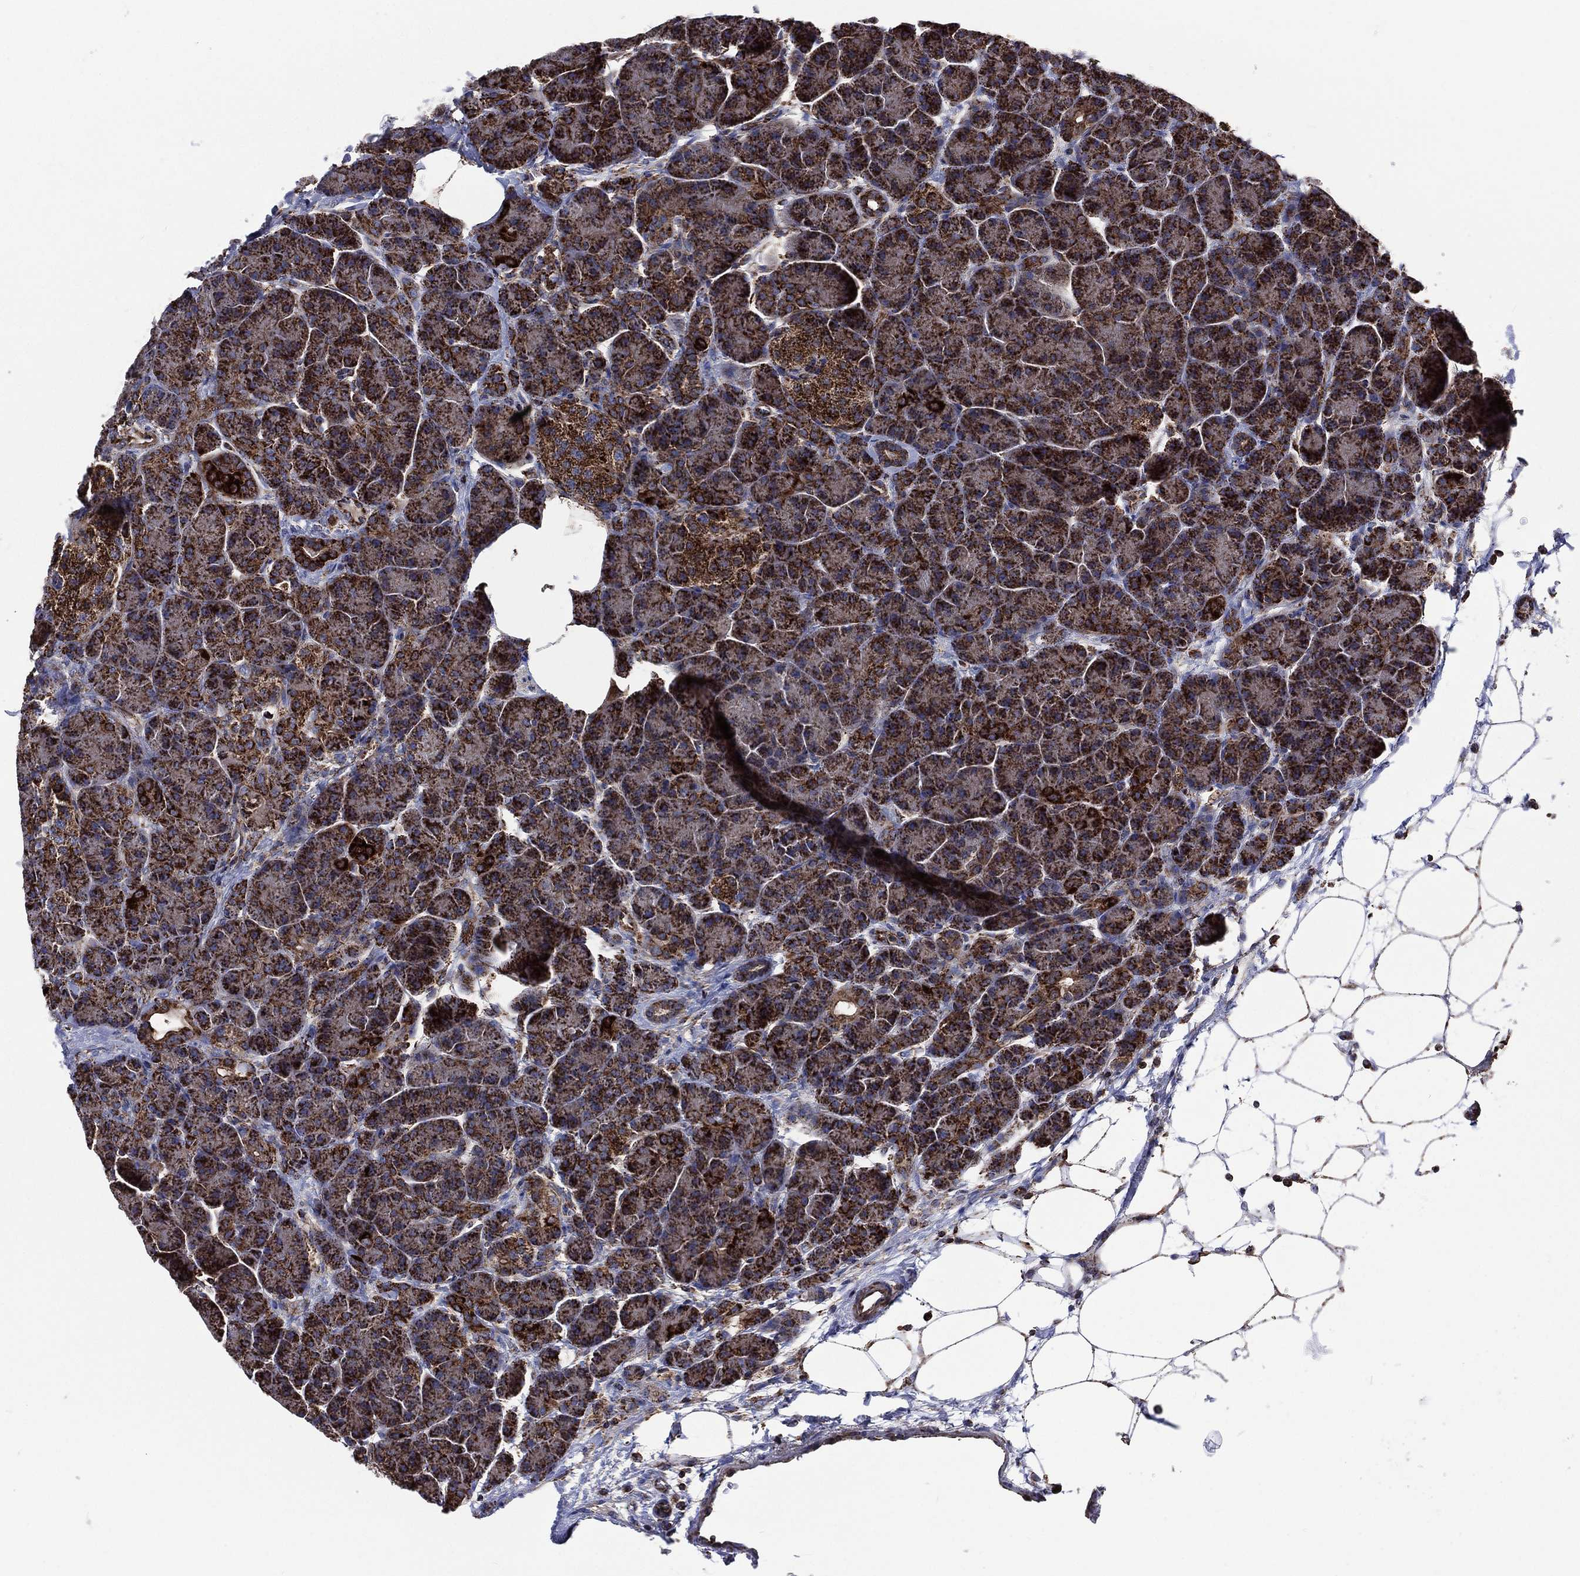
{"staining": {"intensity": "strong", "quantity": ">75%", "location": "cytoplasmic/membranous"}, "tissue": "pancreas", "cell_type": "Exocrine glandular cells", "image_type": "normal", "snomed": [{"axis": "morphology", "description": "Normal tissue, NOS"}, {"axis": "topography", "description": "Pancreas"}], "caption": "Immunohistochemical staining of benign human pancreas demonstrates high levels of strong cytoplasmic/membranous staining in about >75% of exocrine glandular cells. The protein is stained brown, and the nuclei are stained in blue (DAB (3,3'-diaminobenzidine) IHC with brightfield microscopy, high magnification).", "gene": "ANKRD37", "patient": {"sex": "female", "age": 63}}